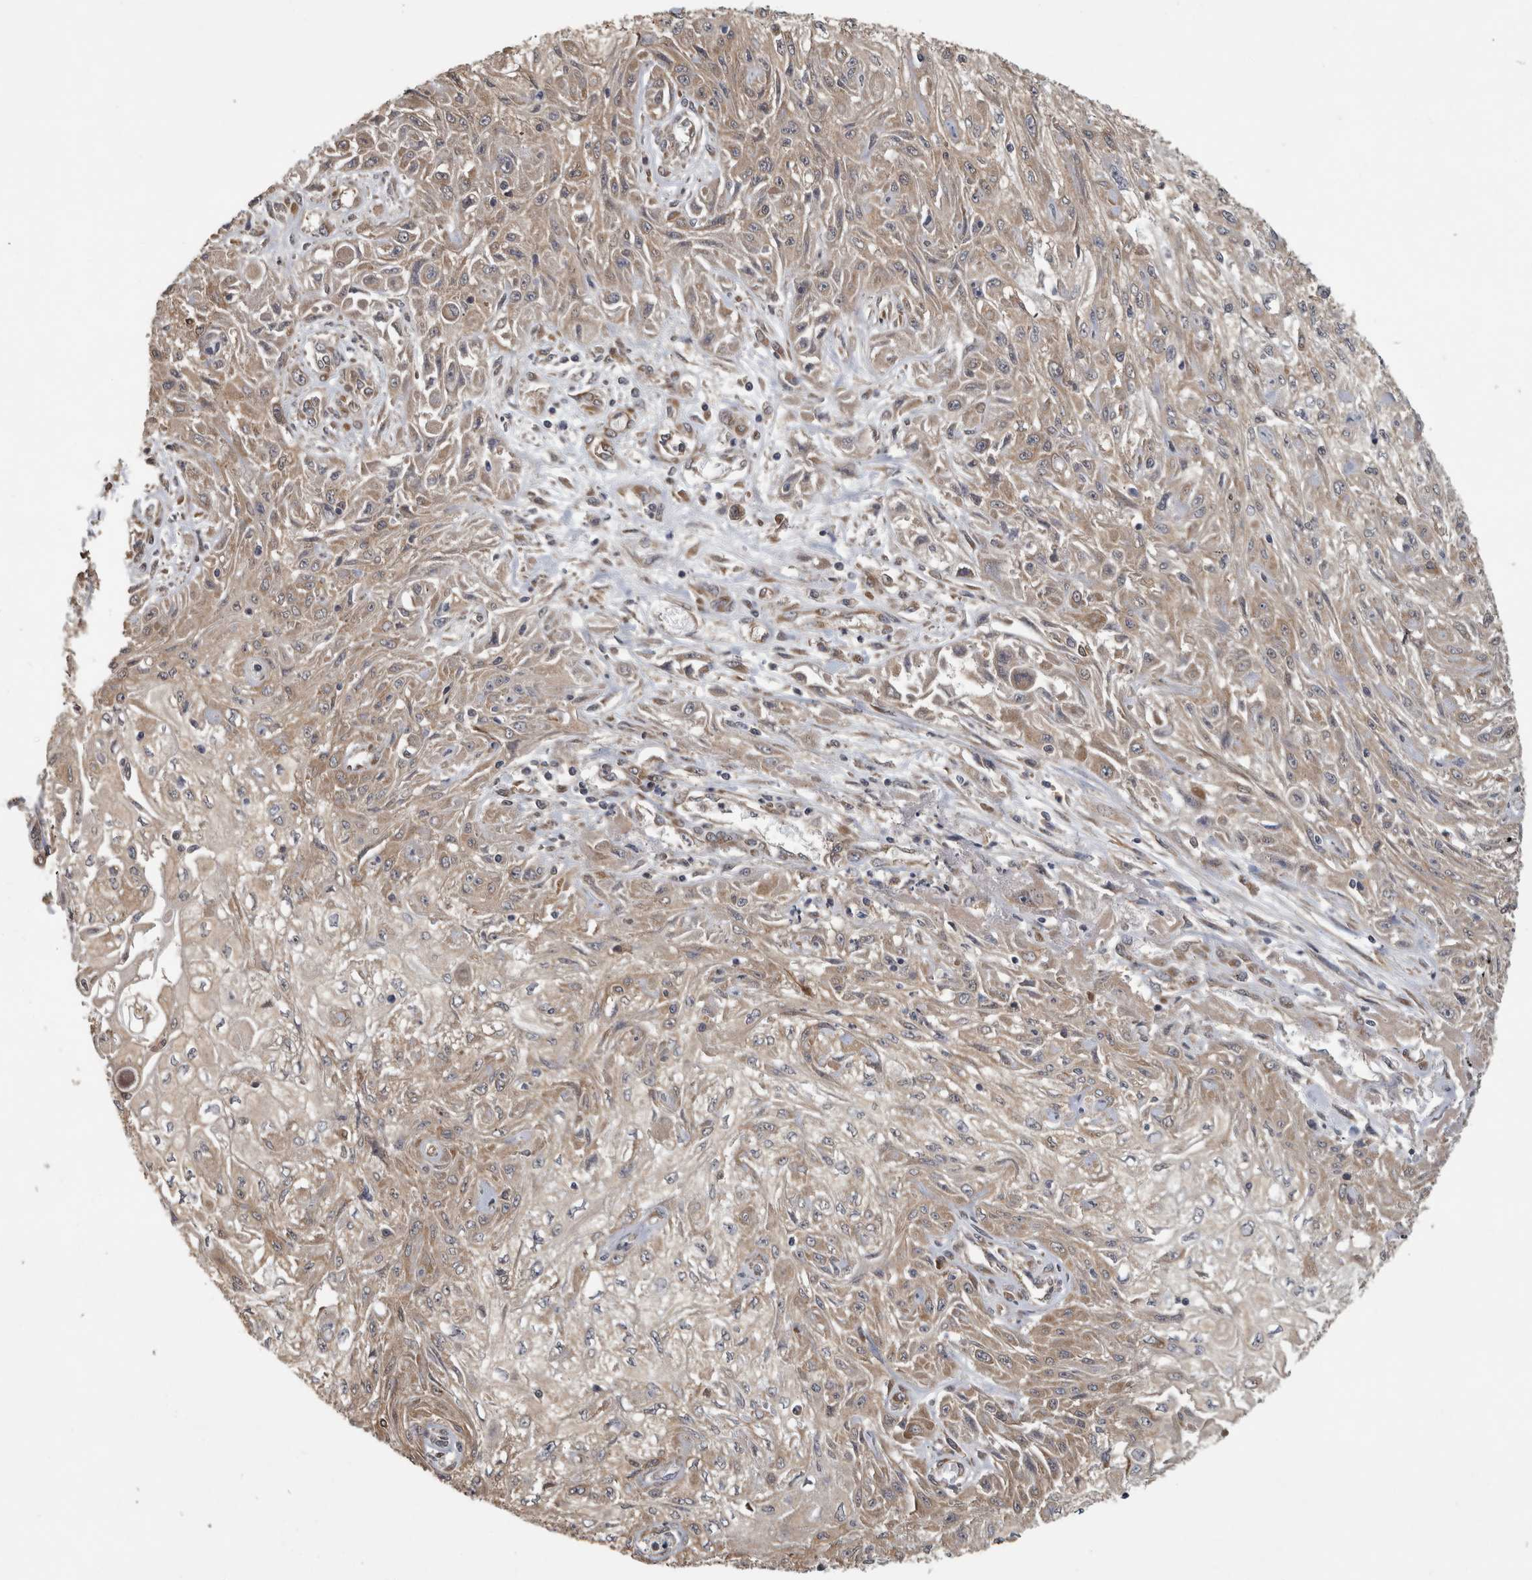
{"staining": {"intensity": "weak", "quantity": "25%-75%", "location": "cytoplasmic/membranous"}, "tissue": "skin cancer", "cell_type": "Tumor cells", "image_type": "cancer", "snomed": [{"axis": "morphology", "description": "Squamous cell carcinoma, NOS"}, {"axis": "morphology", "description": "Squamous cell carcinoma, metastatic, NOS"}, {"axis": "topography", "description": "Skin"}, {"axis": "topography", "description": "Lymph node"}], "caption": "The histopathology image exhibits immunohistochemical staining of metastatic squamous cell carcinoma (skin). There is weak cytoplasmic/membranous expression is seen in approximately 25%-75% of tumor cells.", "gene": "ATXN2", "patient": {"sex": "male", "age": 75}}